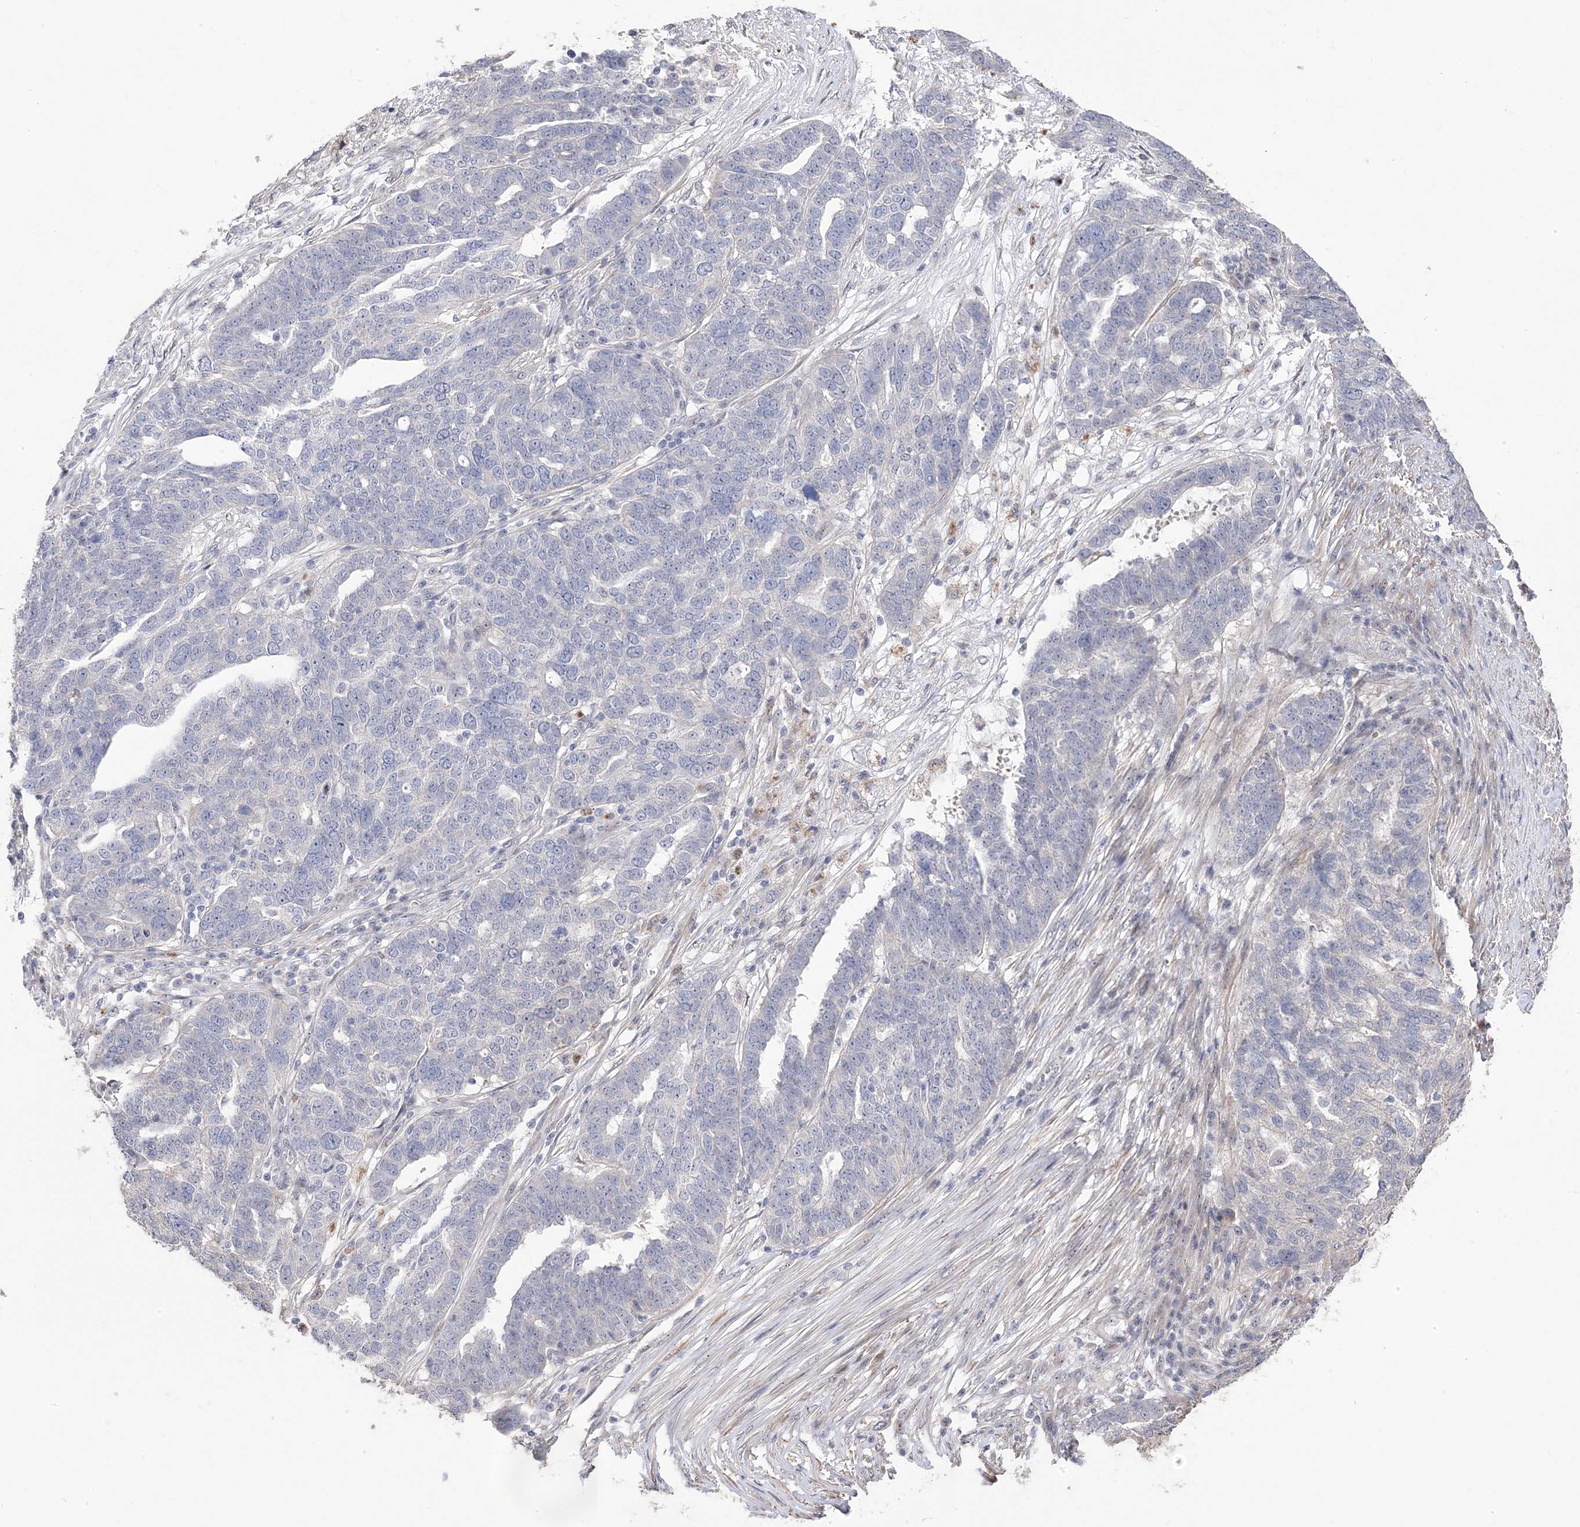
{"staining": {"intensity": "negative", "quantity": "none", "location": "none"}, "tissue": "ovarian cancer", "cell_type": "Tumor cells", "image_type": "cancer", "snomed": [{"axis": "morphology", "description": "Cystadenocarcinoma, serous, NOS"}, {"axis": "topography", "description": "Ovary"}], "caption": "Immunohistochemistry (IHC) of serous cystadenocarcinoma (ovarian) demonstrates no staining in tumor cells.", "gene": "GTPBP6", "patient": {"sex": "female", "age": 59}}